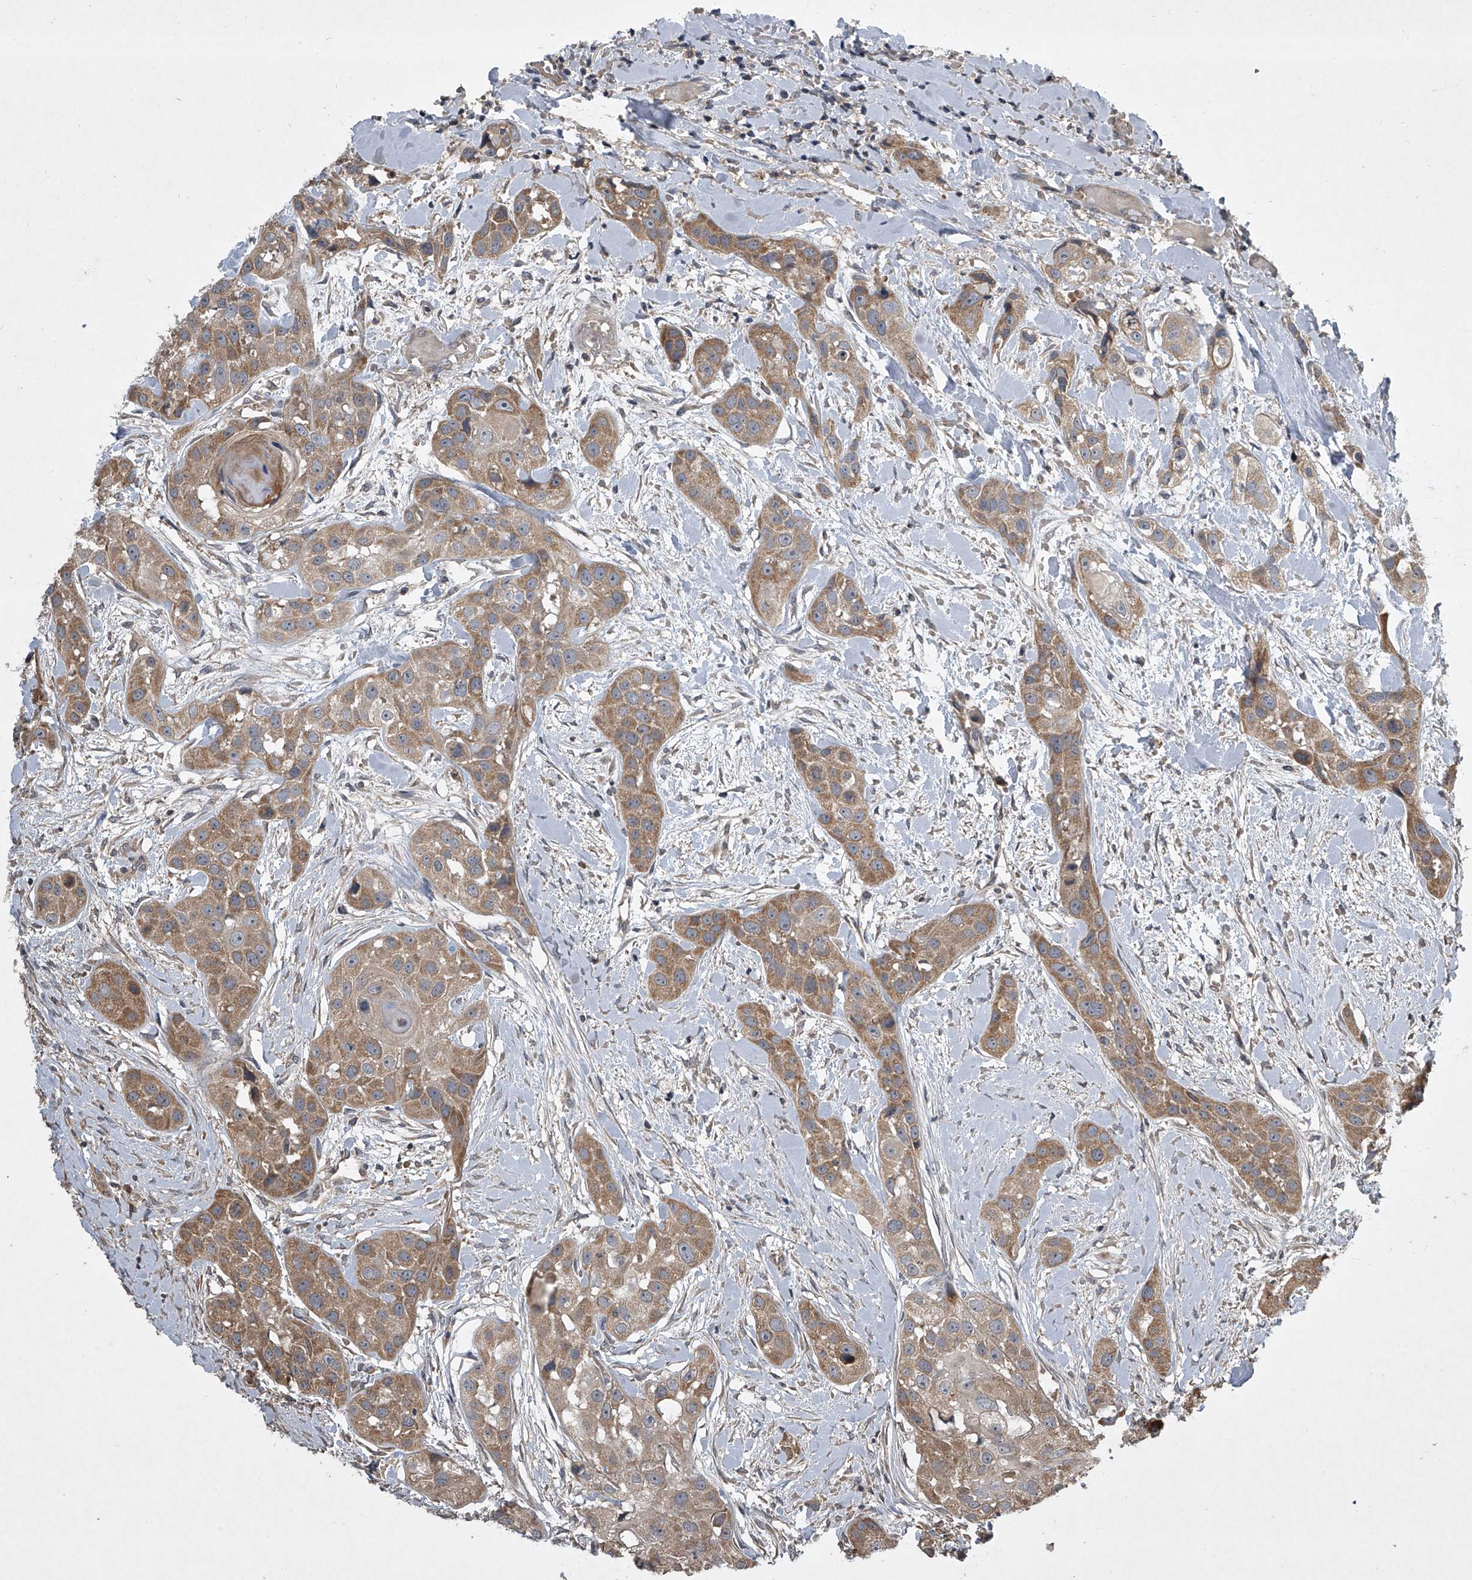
{"staining": {"intensity": "moderate", "quantity": ">75%", "location": "cytoplasmic/membranous"}, "tissue": "head and neck cancer", "cell_type": "Tumor cells", "image_type": "cancer", "snomed": [{"axis": "morphology", "description": "Normal tissue, NOS"}, {"axis": "morphology", "description": "Squamous cell carcinoma, NOS"}, {"axis": "topography", "description": "Skeletal muscle"}, {"axis": "topography", "description": "Head-Neck"}], "caption": "A medium amount of moderate cytoplasmic/membranous positivity is present in about >75% of tumor cells in head and neck squamous cell carcinoma tissue.", "gene": "NFS1", "patient": {"sex": "male", "age": 51}}